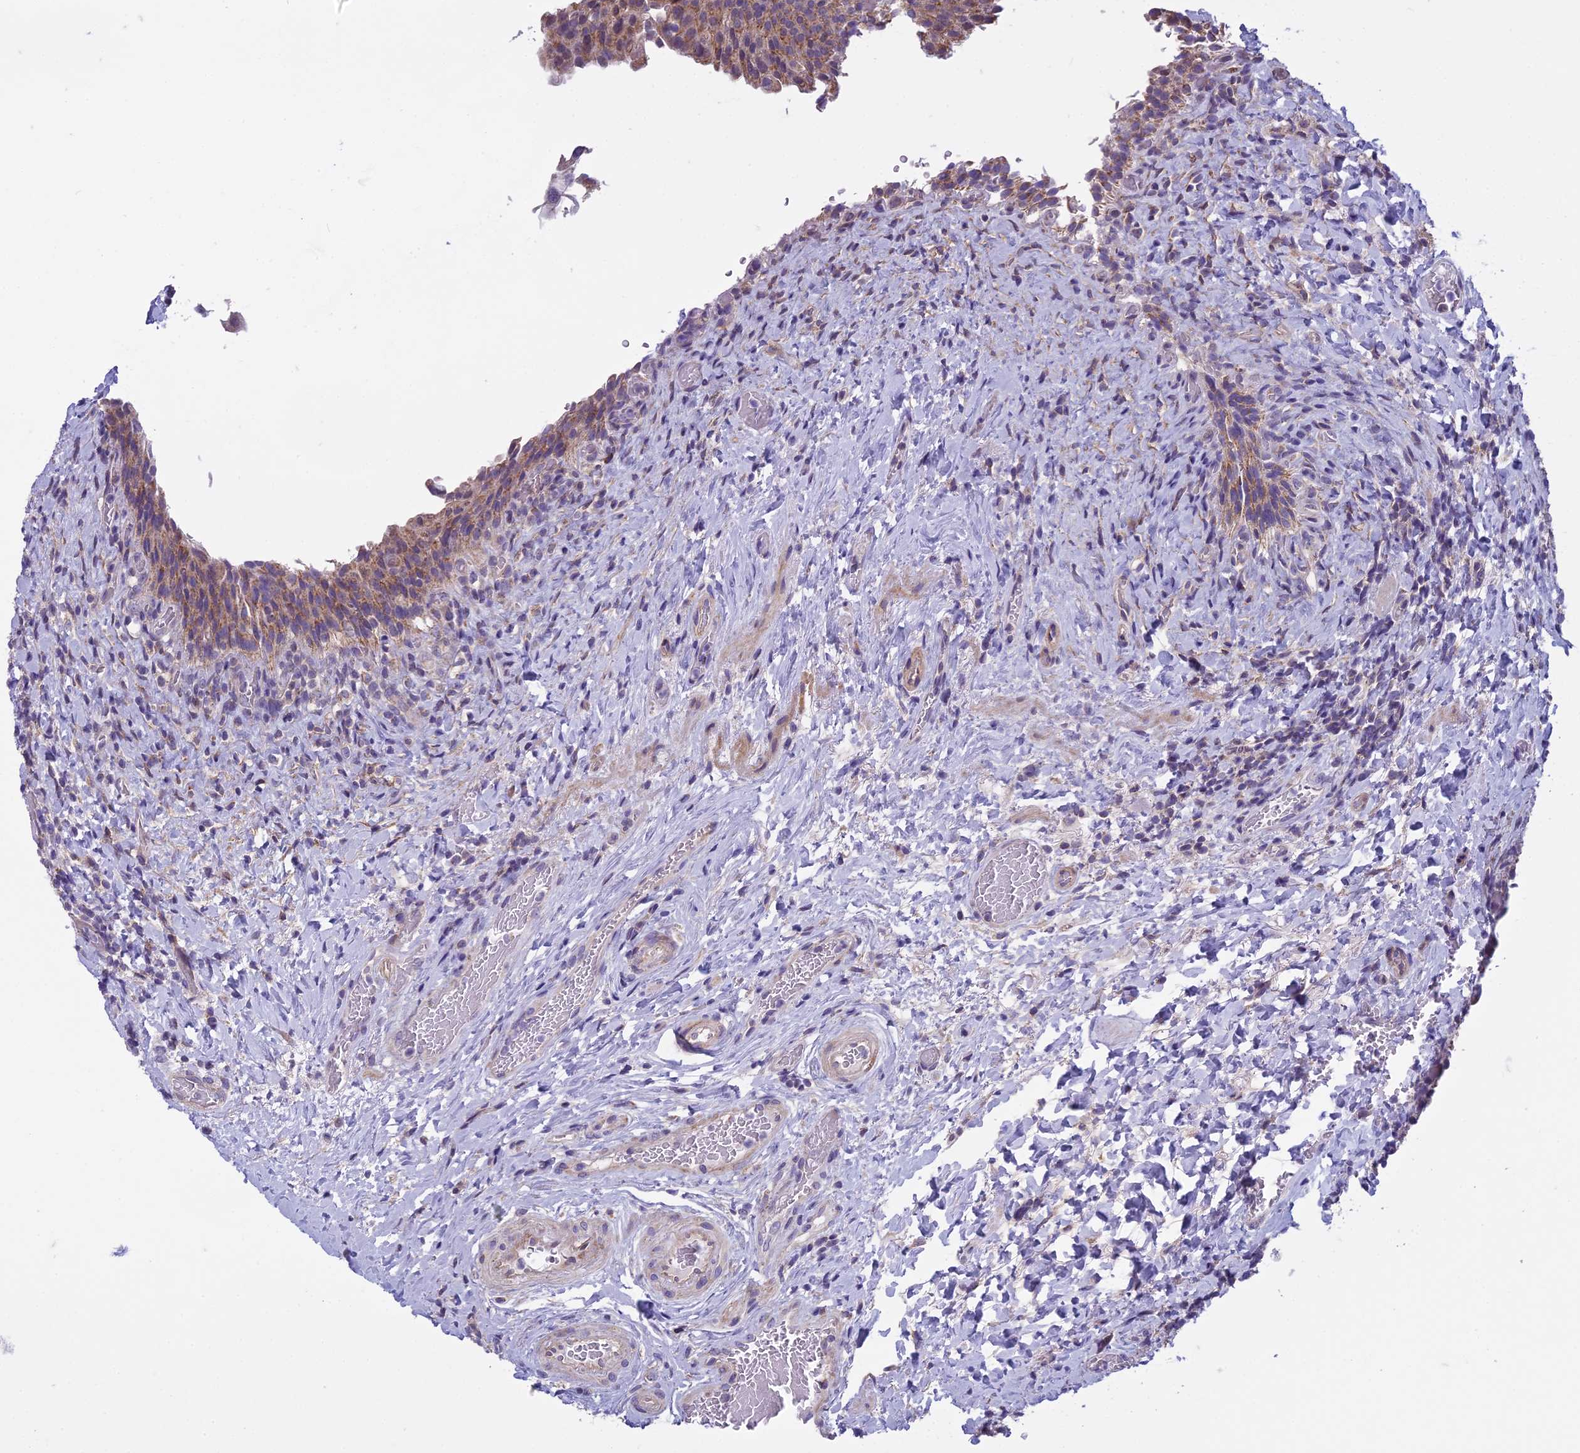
{"staining": {"intensity": "moderate", "quantity": ">75%", "location": "cytoplasmic/membranous"}, "tissue": "urinary bladder", "cell_type": "Urothelial cells", "image_type": "normal", "snomed": [{"axis": "morphology", "description": "Normal tissue, NOS"}, {"axis": "morphology", "description": "Inflammation, NOS"}, {"axis": "topography", "description": "Urinary bladder"}], "caption": "Benign urinary bladder demonstrates moderate cytoplasmic/membranous positivity in about >75% of urothelial cells.", "gene": "DUS2", "patient": {"sex": "male", "age": 64}}